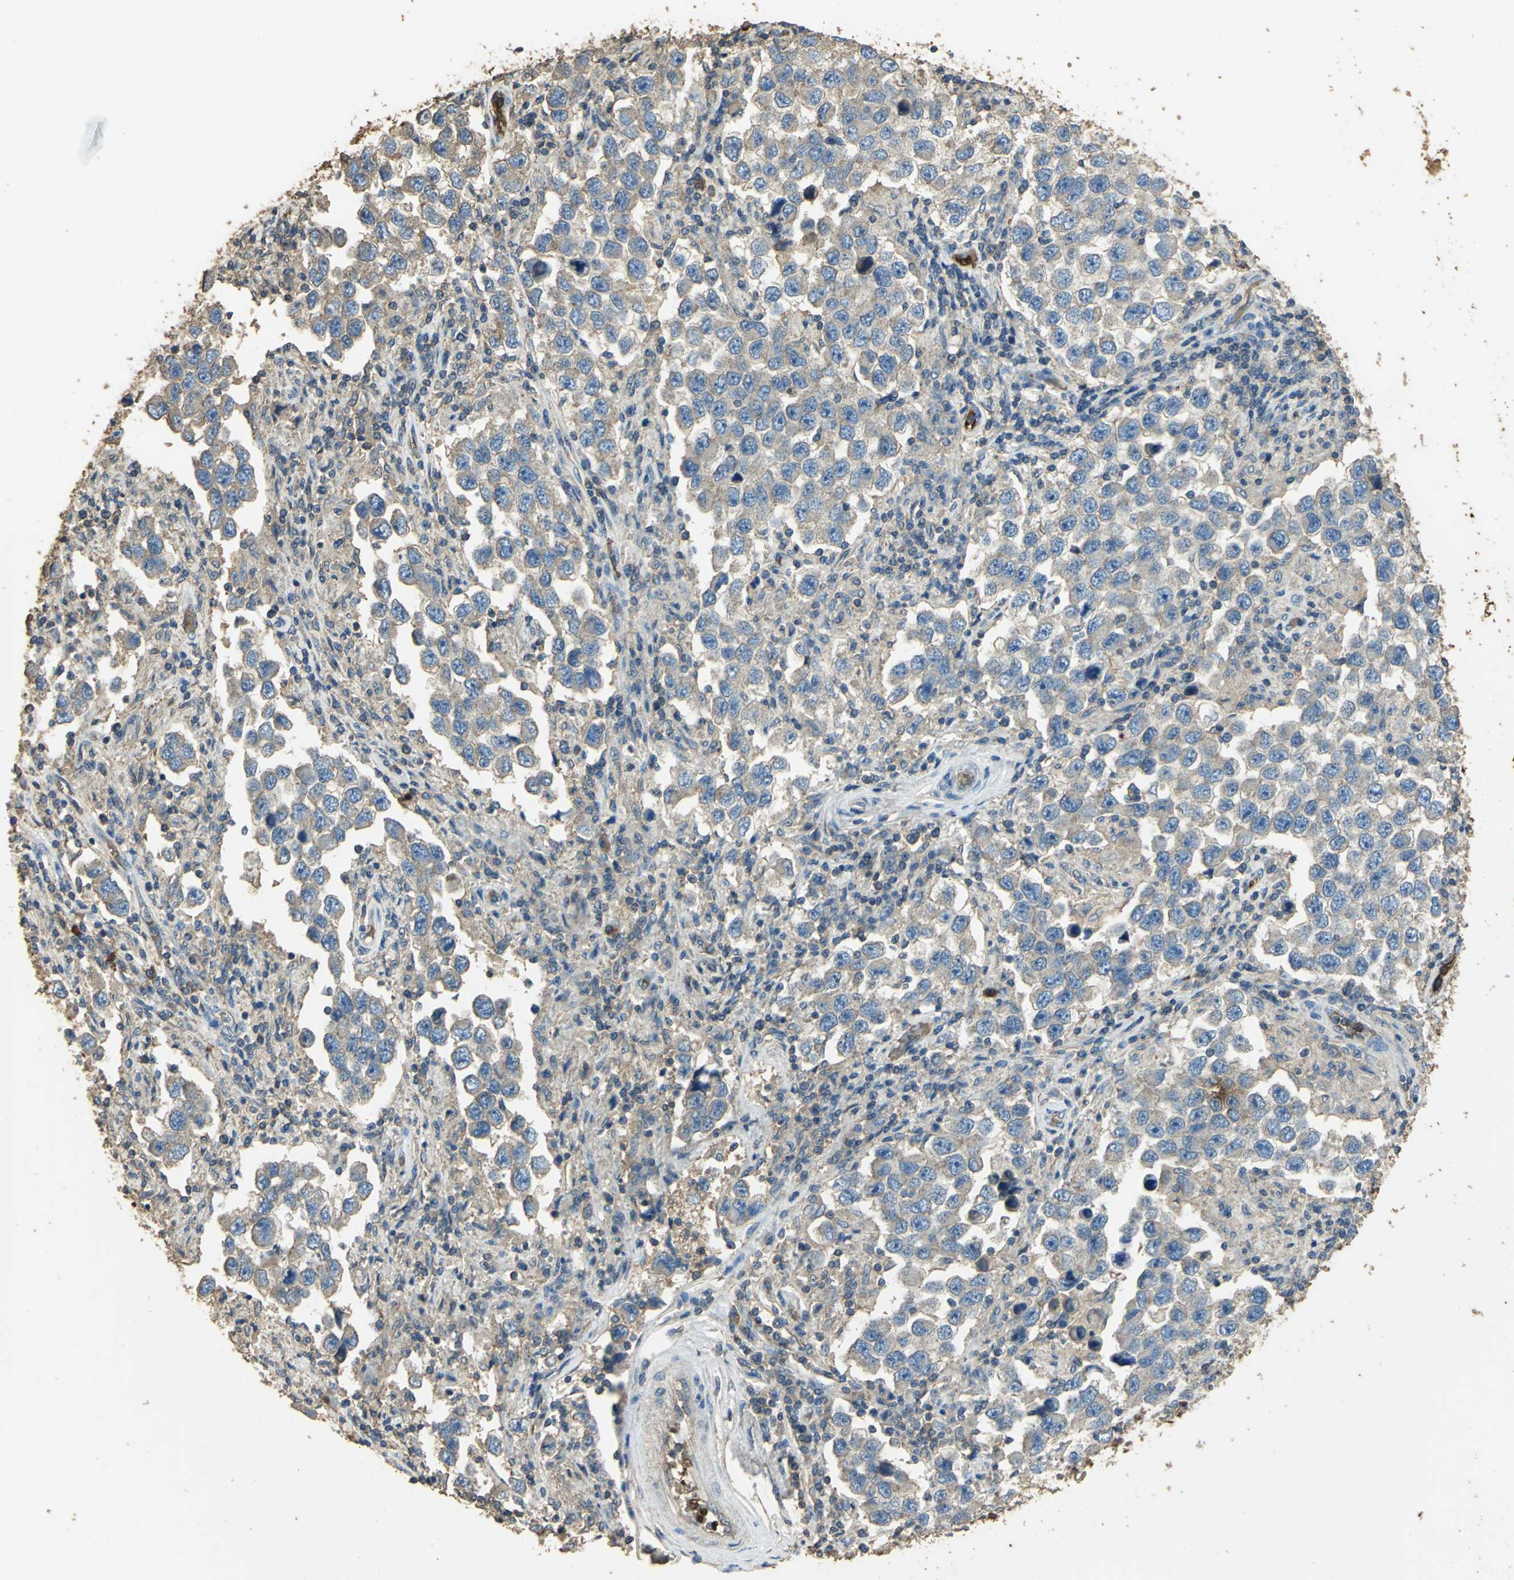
{"staining": {"intensity": "weak", "quantity": ">75%", "location": "cytoplasmic/membranous"}, "tissue": "testis cancer", "cell_type": "Tumor cells", "image_type": "cancer", "snomed": [{"axis": "morphology", "description": "Carcinoma, Embryonal, NOS"}, {"axis": "topography", "description": "Testis"}], "caption": "Tumor cells exhibit weak cytoplasmic/membranous expression in approximately >75% of cells in embryonal carcinoma (testis).", "gene": "TRAPPC2", "patient": {"sex": "male", "age": 21}}